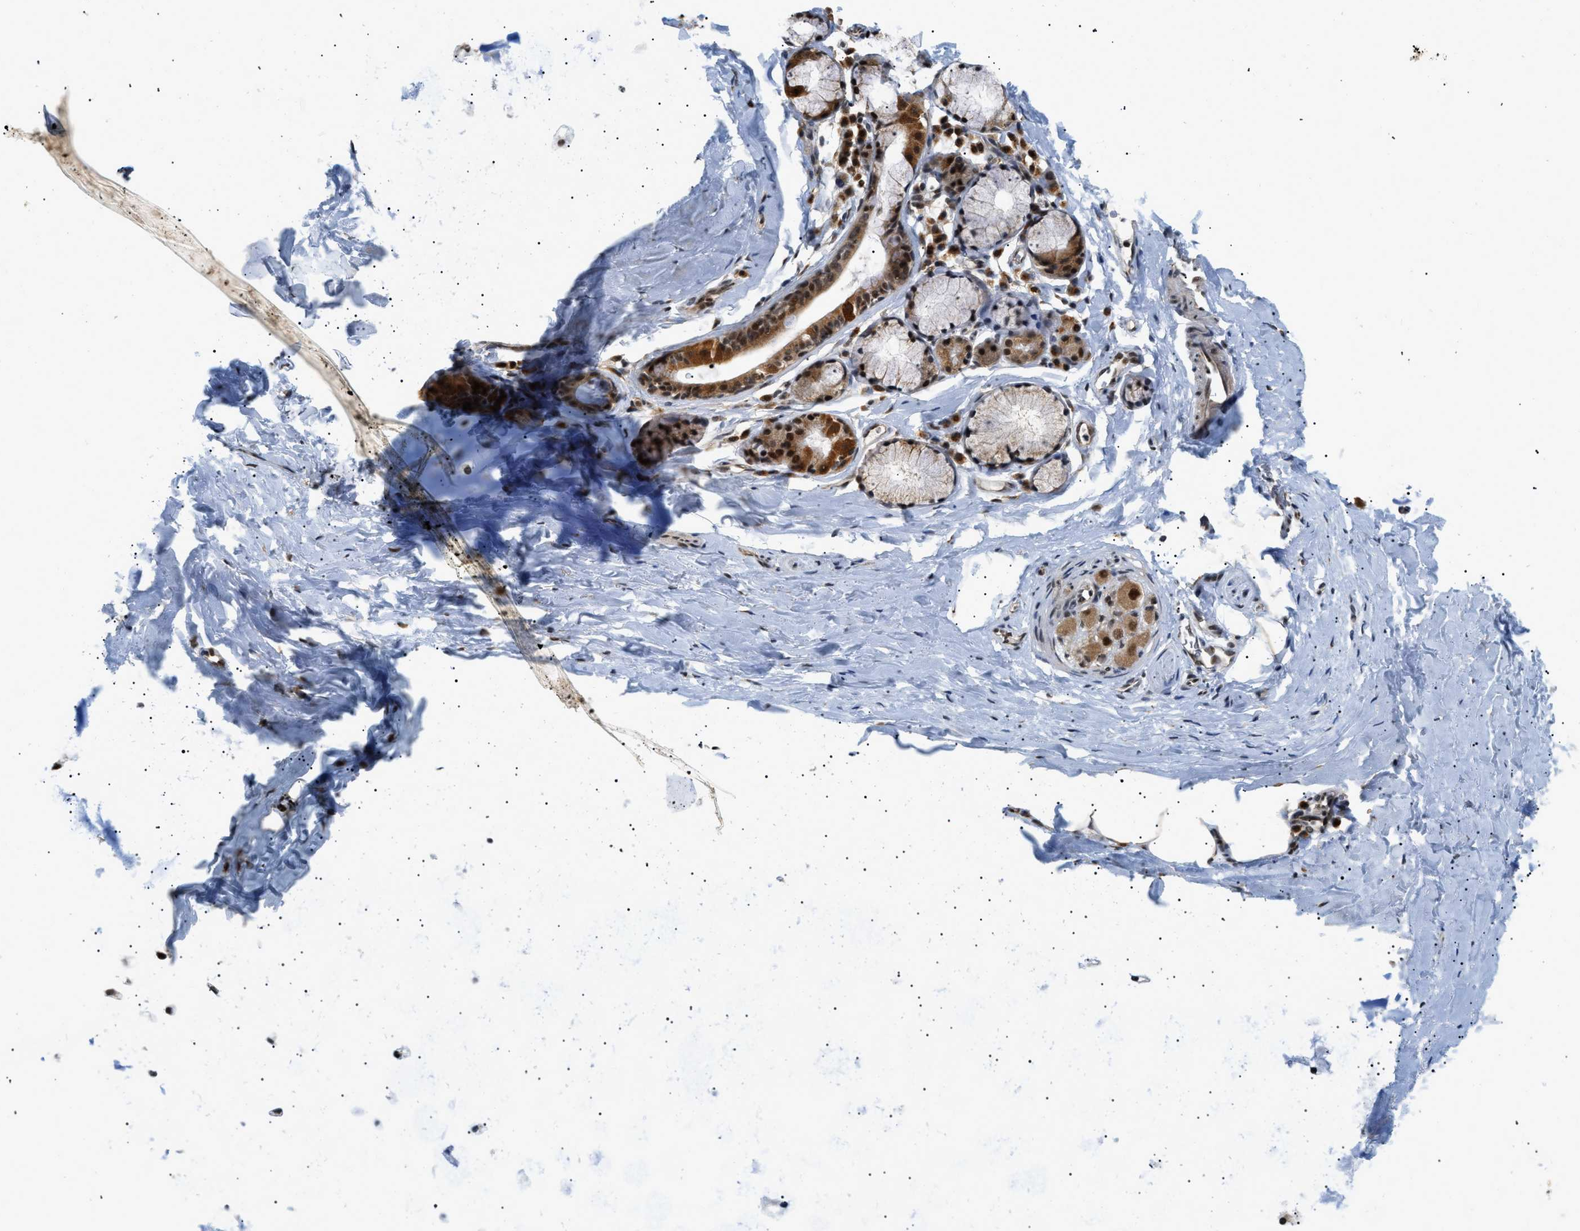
{"staining": {"intensity": "moderate", "quantity": ">75%", "location": "cytoplasmic/membranous,nuclear"}, "tissue": "adipose tissue", "cell_type": "Adipocytes", "image_type": "normal", "snomed": [{"axis": "morphology", "description": "Normal tissue, NOS"}, {"axis": "topography", "description": "Cartilage tissue"}, {"axis": "topography", "description": "Bronchus"}], "caption": "Protein analysis of benign adipose tissue shows moderate cytoplasmic/membranous,nuclear expression in about >75% of adipocytes. The staining is performed using DAB (3,3'-diaminobenzidine) brown chromogen to label protein expression. The nuclei are counter-stained blue using hematoxylin.", "gene": "ZBTB11", "patient": {"sex": "female", "age": 53}}